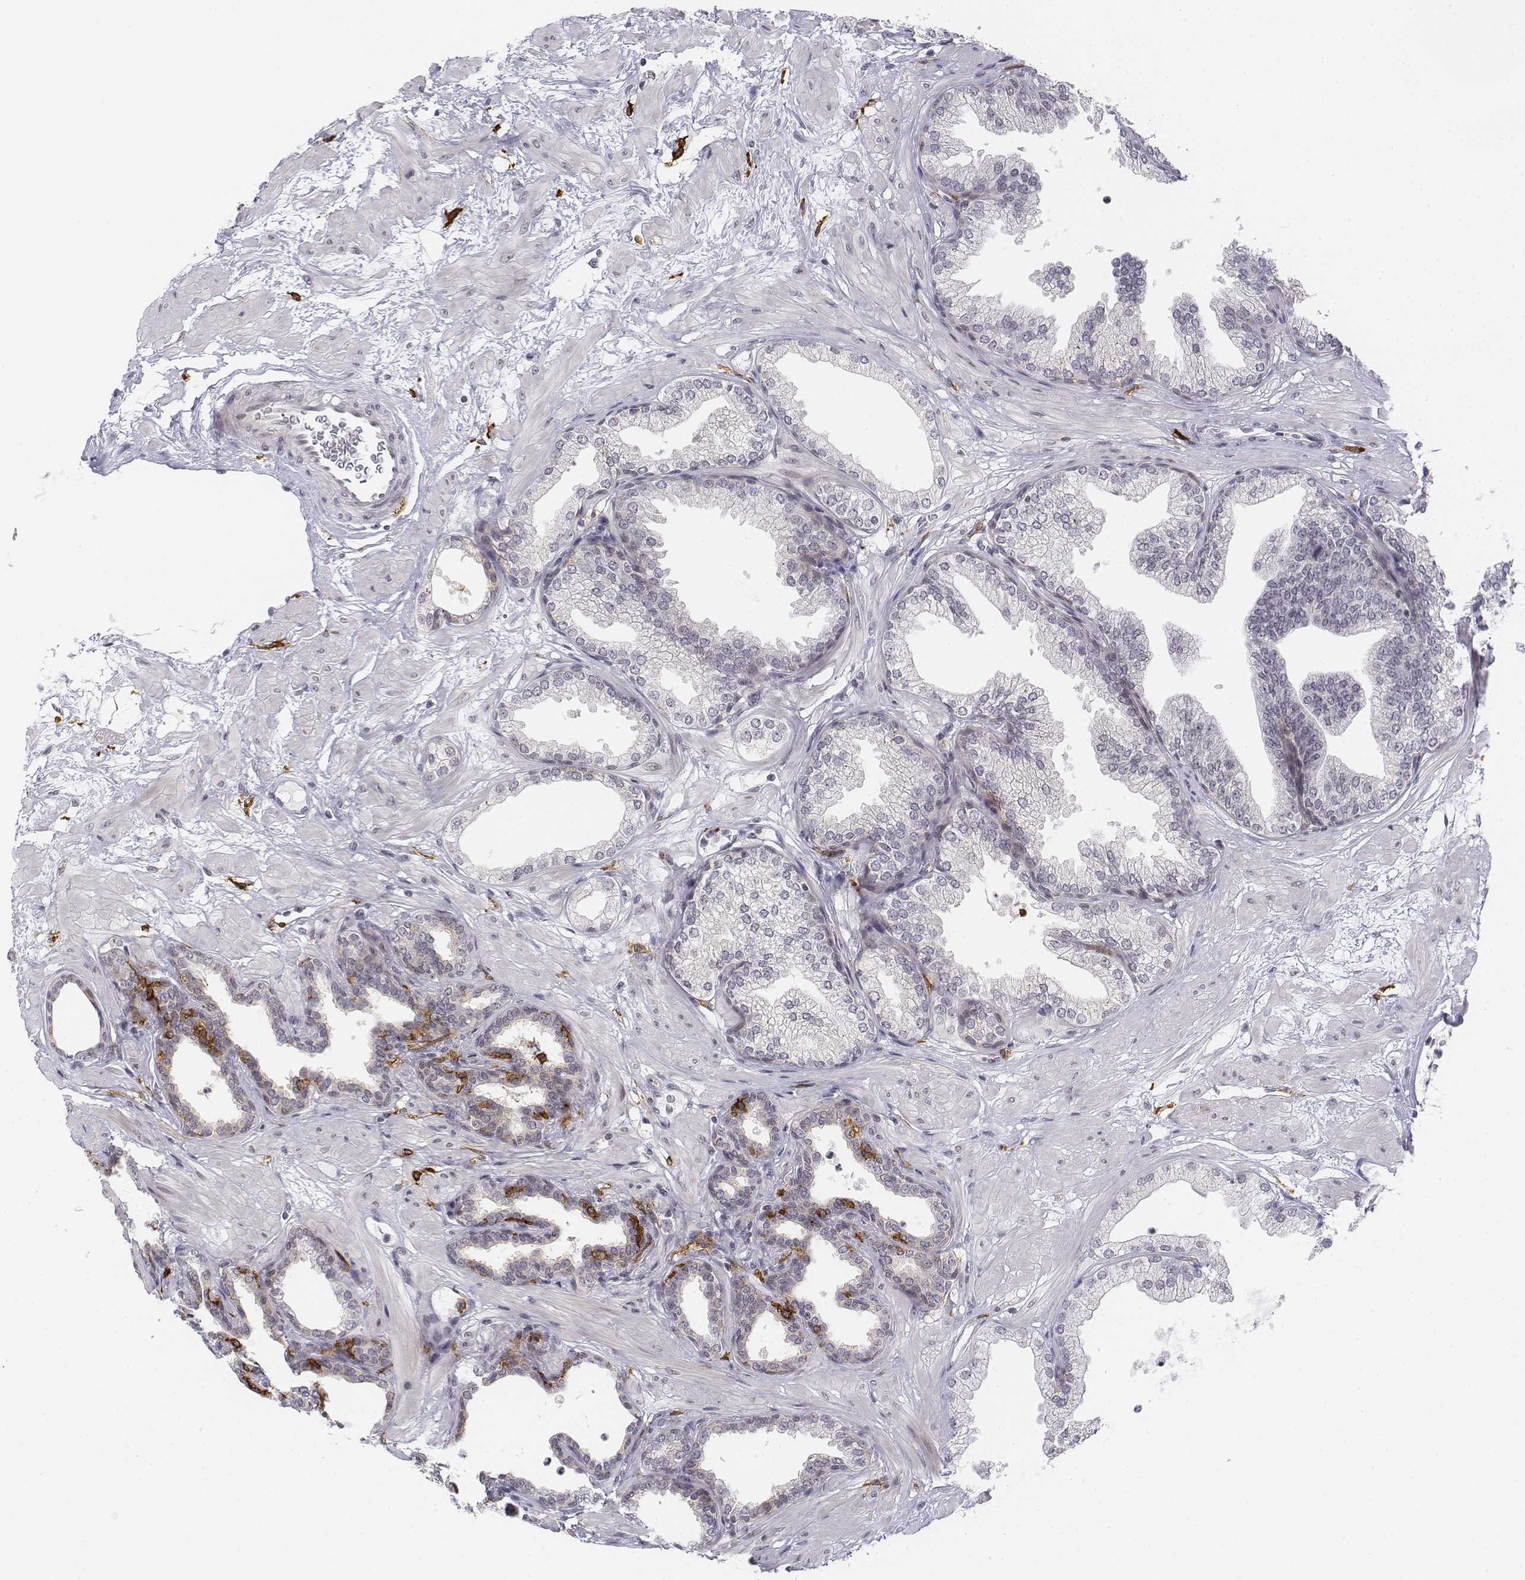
{"staining": {"intensity": "negative", "quantity": "none", "location": "none"}, "tissue": "prostate", "cell_type": "Glandular cells", "image_type": "normal", "snomed": [{"axis": "morphology", "description": "Normal tissue, NOS"}, {"axis": "topography", "description": "Prostate"}], "caption": "Histopathology image shows no significant protein staining in glandular cells of normal prostate.", "gene": "CD14", "patient": {"sex": "male", "age": 37}}